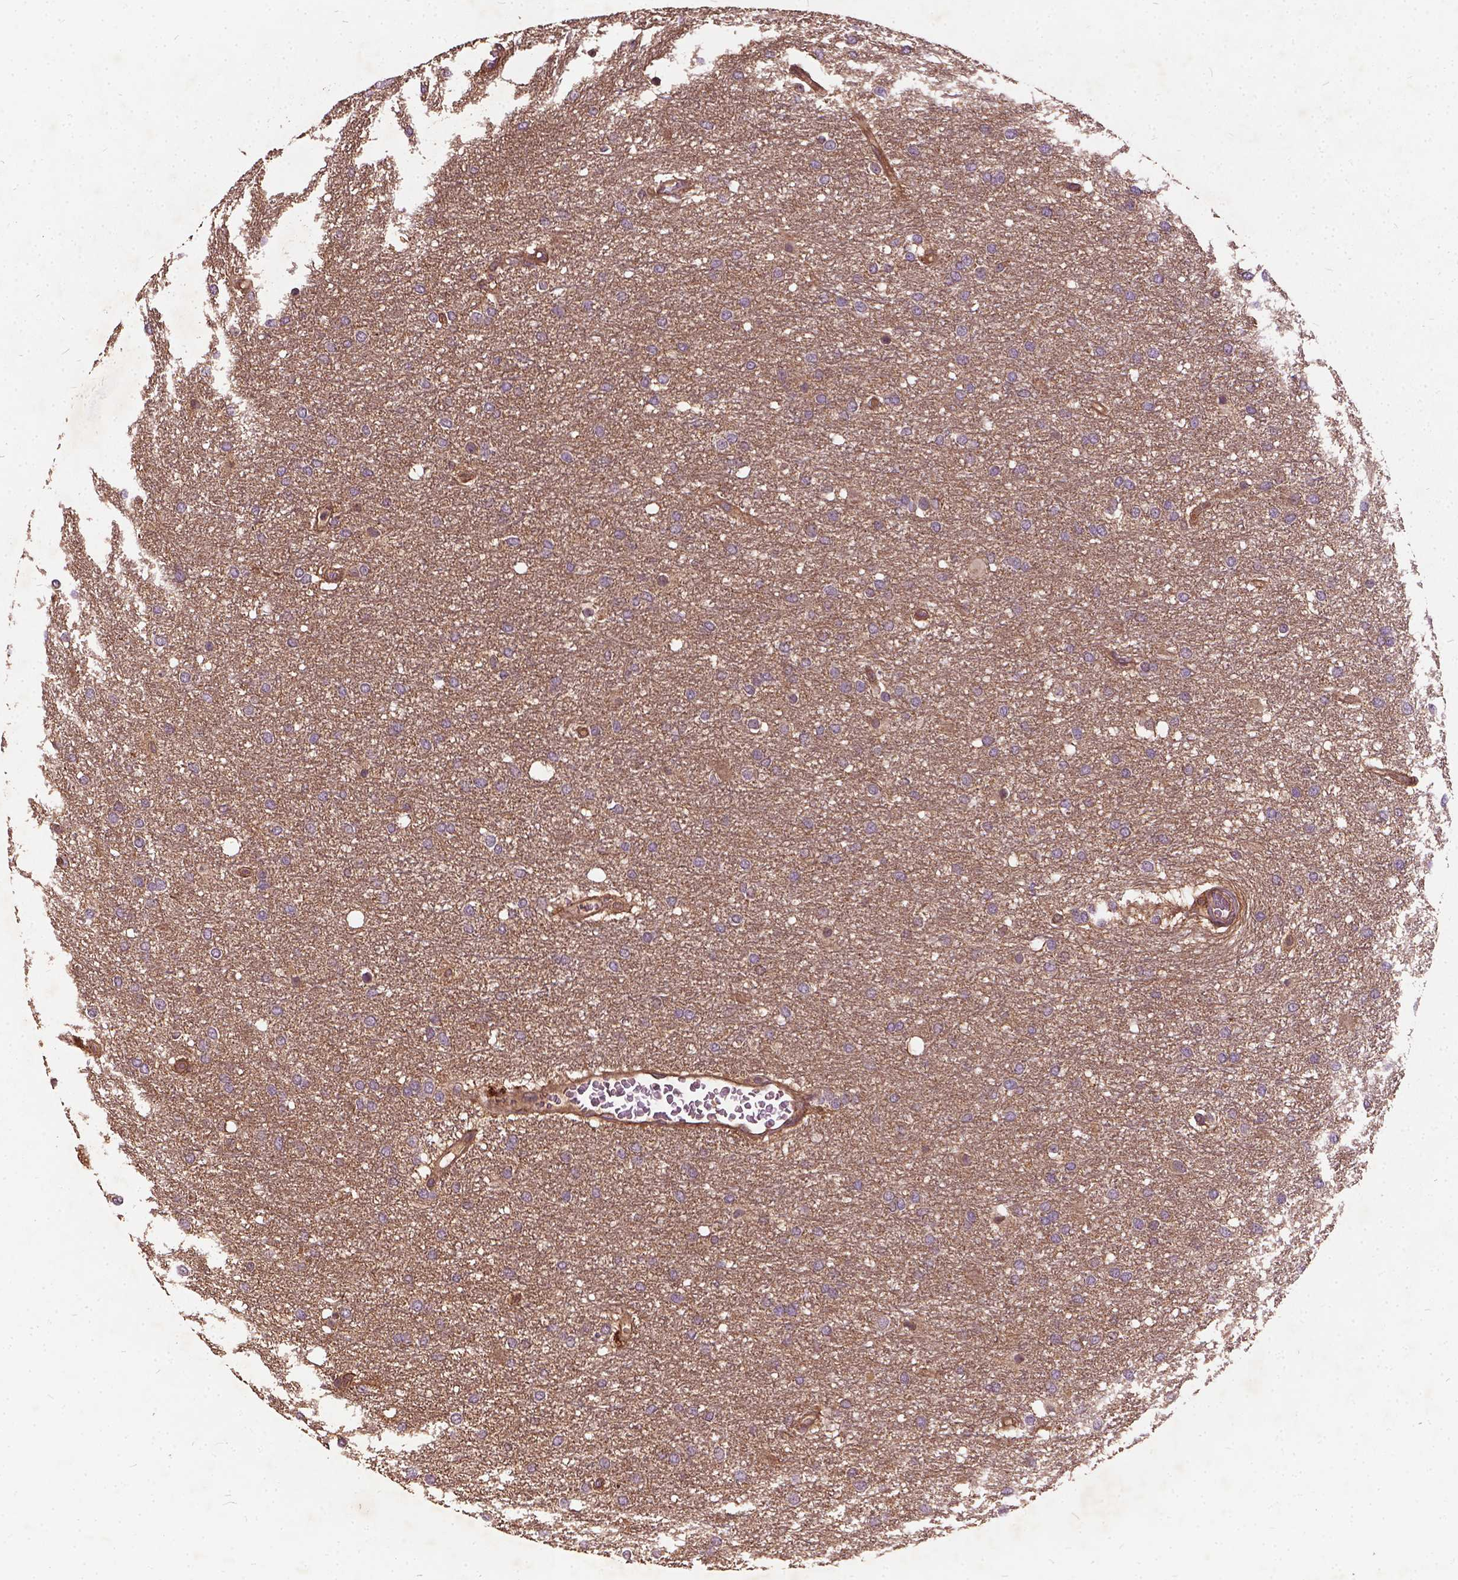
{"staining": {"intensity": "negative", "quantity": "none", "location": "none"}, "tissue": "glioma", "cell_type": "Tumor cells", "image_type": "cancer", "snomed": [{"axis": "morphology", "description": "Glioma, malignant, High grade"}, {"axis": "topography", "description": "Brain"}], "caption": "Glioma was stained to show a protein in brown. There is no significant positivity in tumor cells. (IHC, brightfield microscopy, high magnification).", "gene": "UBXN2A", "patient": {"sex": "female", "age": 61}}